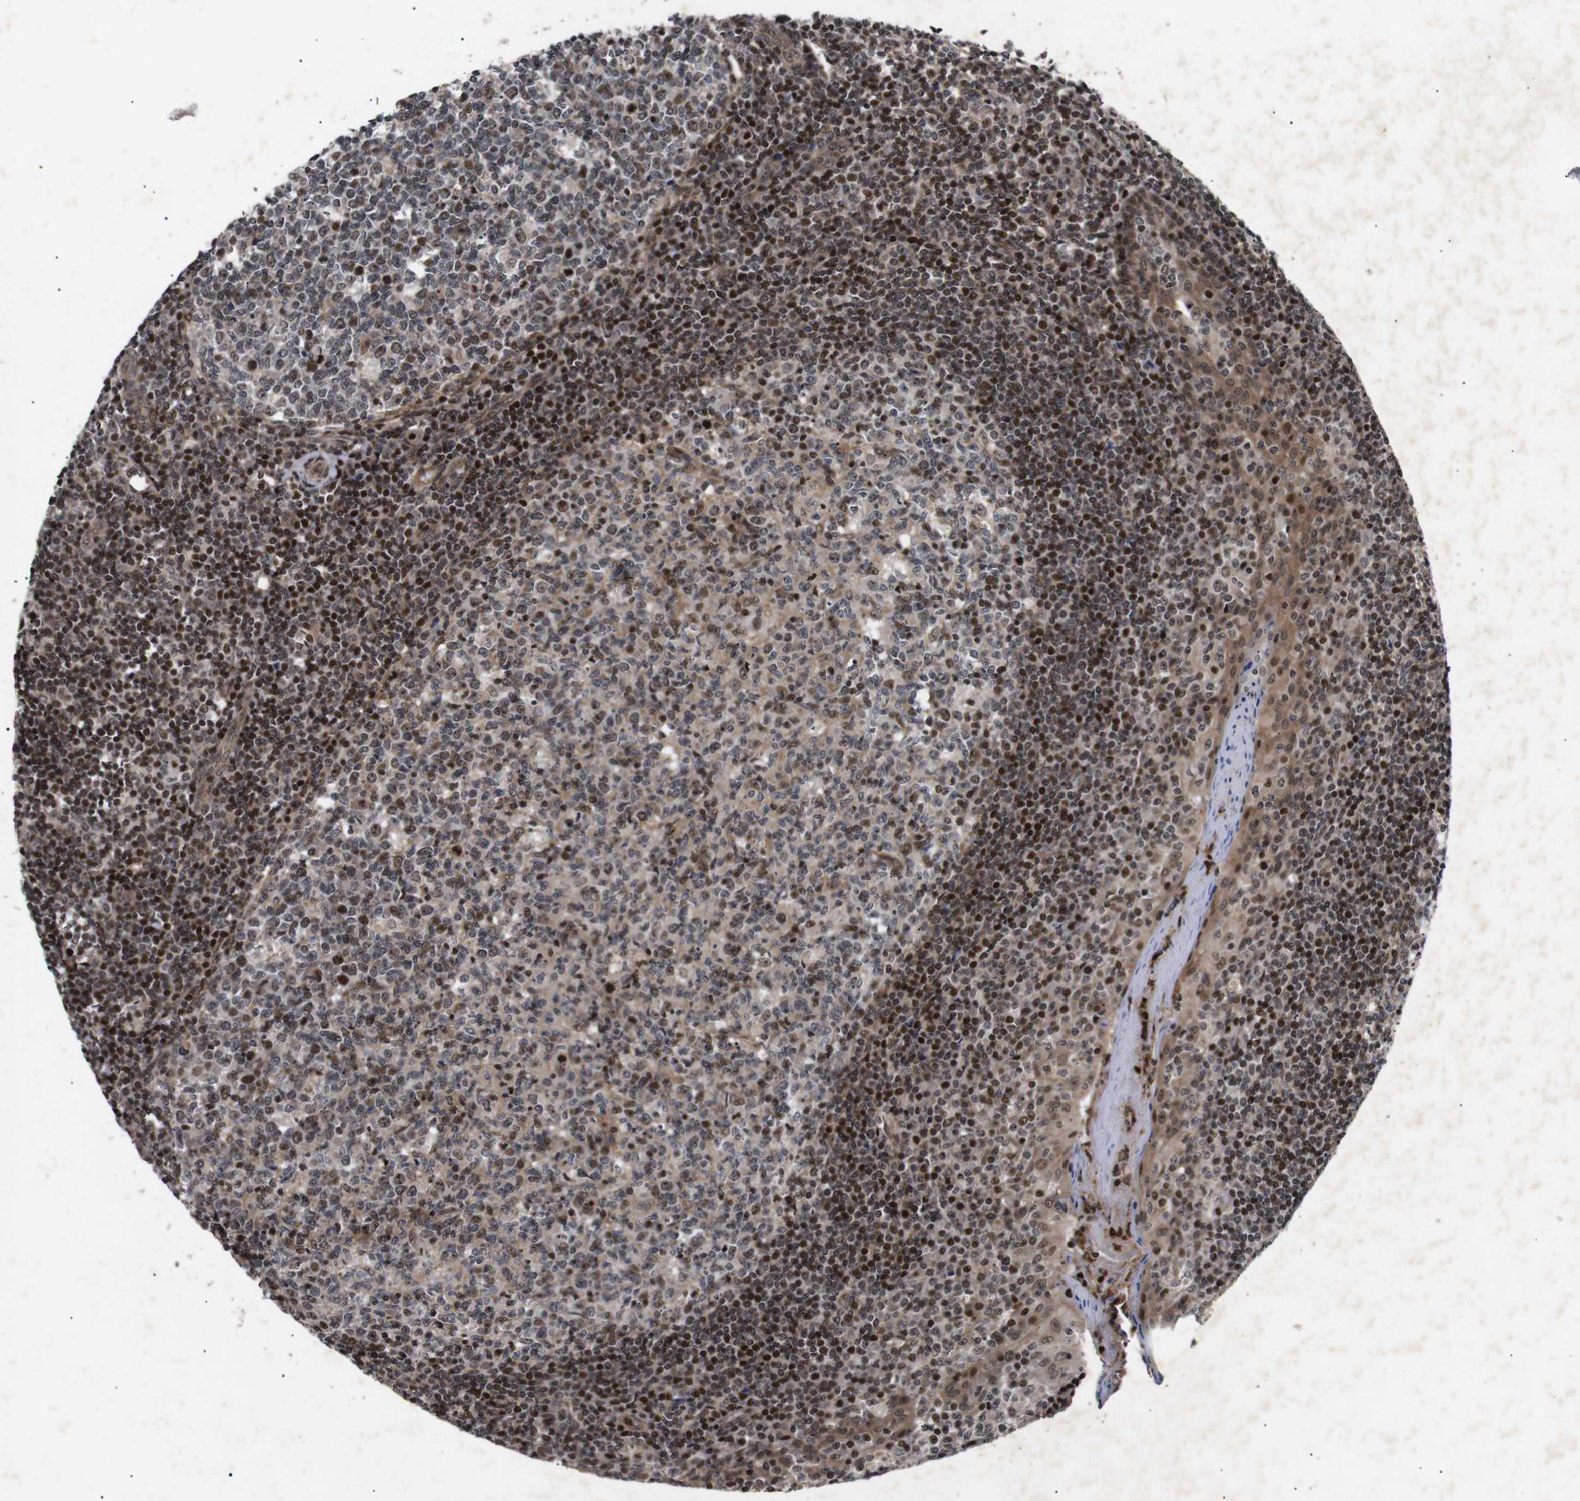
{"staining": {"intensity": "moderate", "quantity": "25%-75%", "location": "cytoplasmic/membranous,nuclear"}, "tissue": "tonsil", "cell_type": "Germinal center cells", "image_type": "normal", "snomed": [{"axis": "morphology", "description": "Normal tissue, NOS"}, {"axis": "topography", "description": "Tonsil"}], "caption": "This micrograph shows immunohistochemistry (IHC) staining of normal human tonsil, with medium moderate cytoplasmic/membranous,nuclear expression in approximately 25%-75% of germinal center cells.", "gene": "KIF23", "patient": {"sex": "female", "age": 19}}